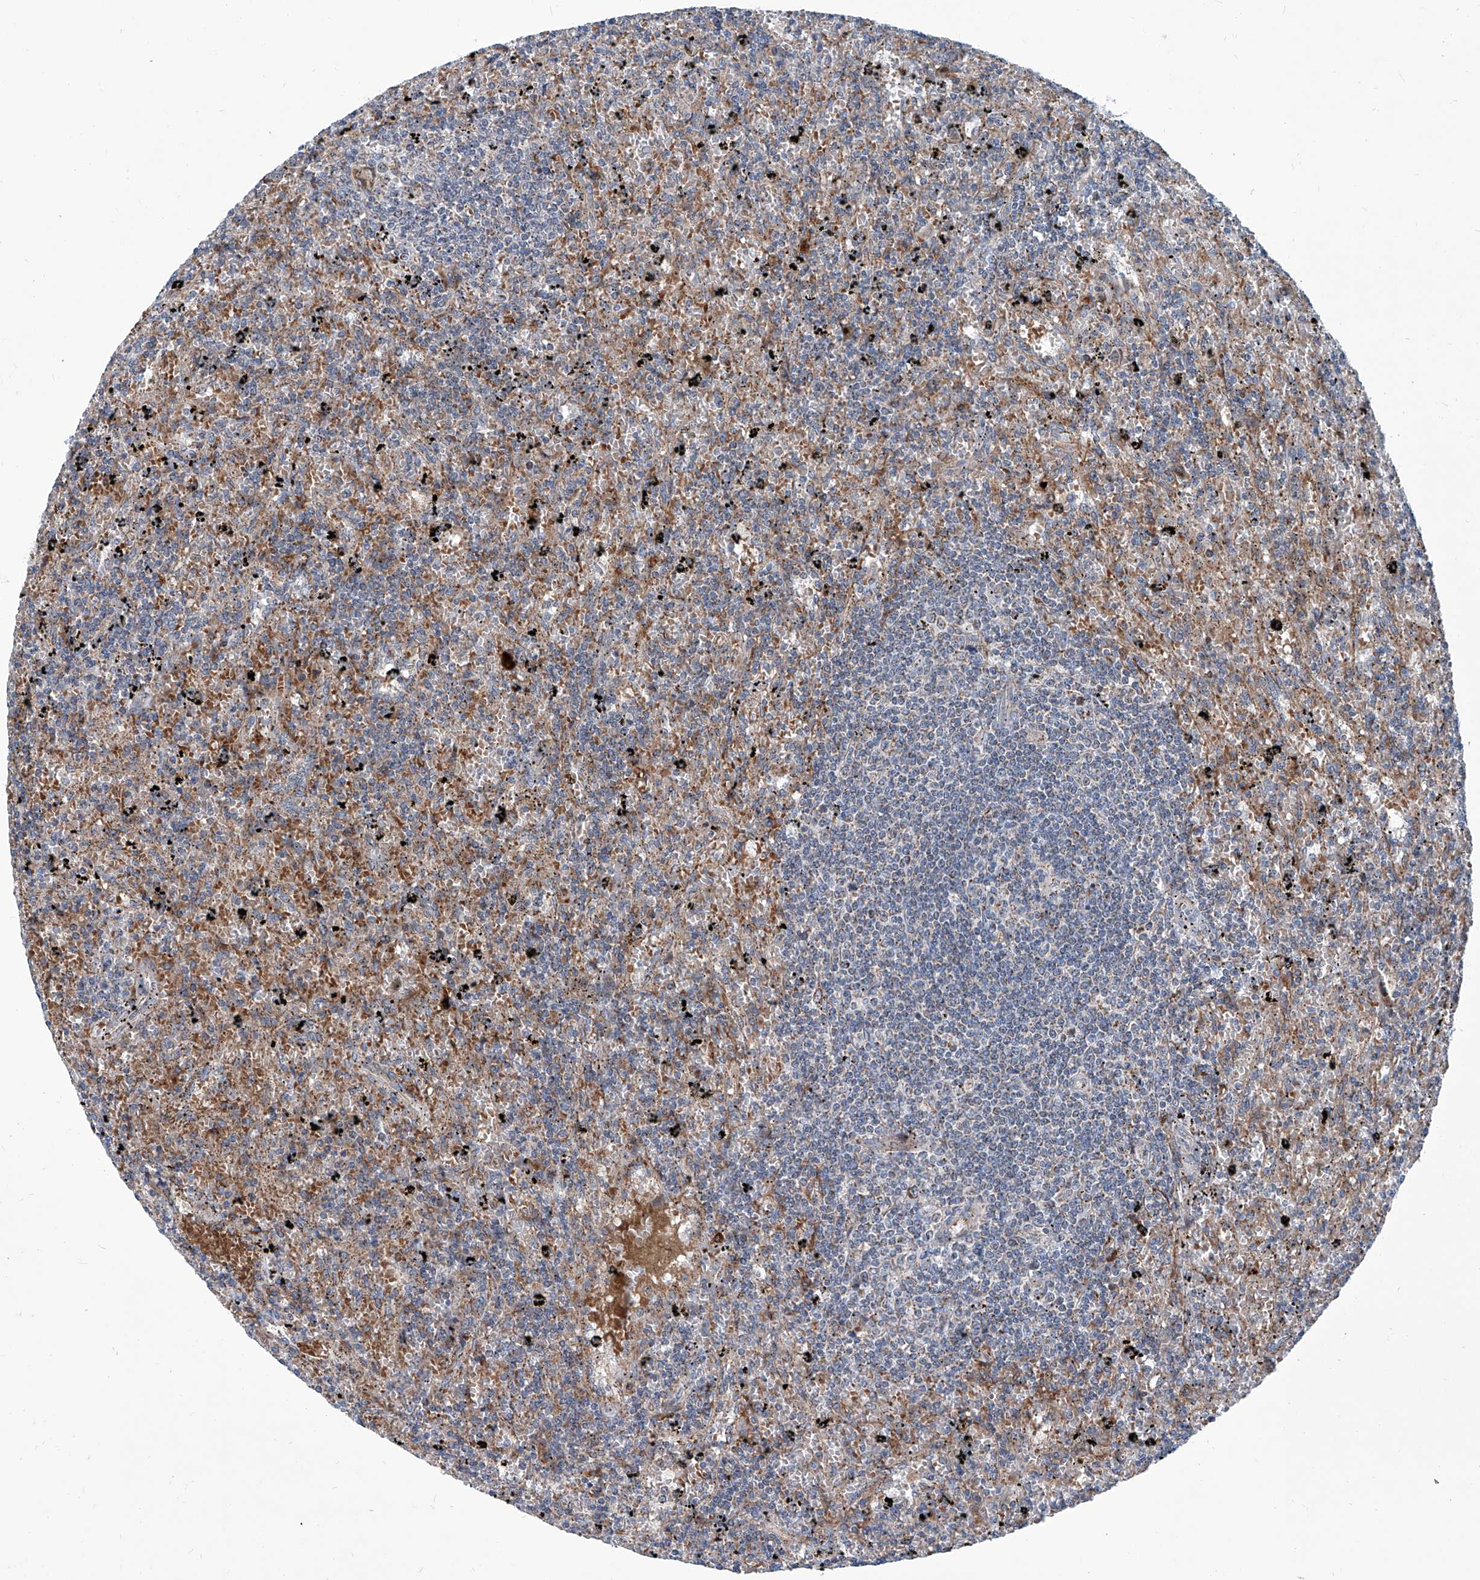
{"staining": {"intensity": "weak", "quantity": "25%-75%", "location": "cytoplasmic/membranous"}, "tissue": "lymphoma", "cell_type": "Tumor cells", "image_type": "cancer", "snomed": [{"axis": "morphology", "description": "Malignant lymphoma, non-Hodgkin's type, Low grade"}, {"axis": "topography", "description": "Spleen"}], "caption": "DAB immunohistochemical staining of lymphoma demonstrates weak cytoplasmic/membranous protein expression in about 25%-75% of tumor cells.", "gene": "USP48", "patient": {"sex": "male", "age": 76}}